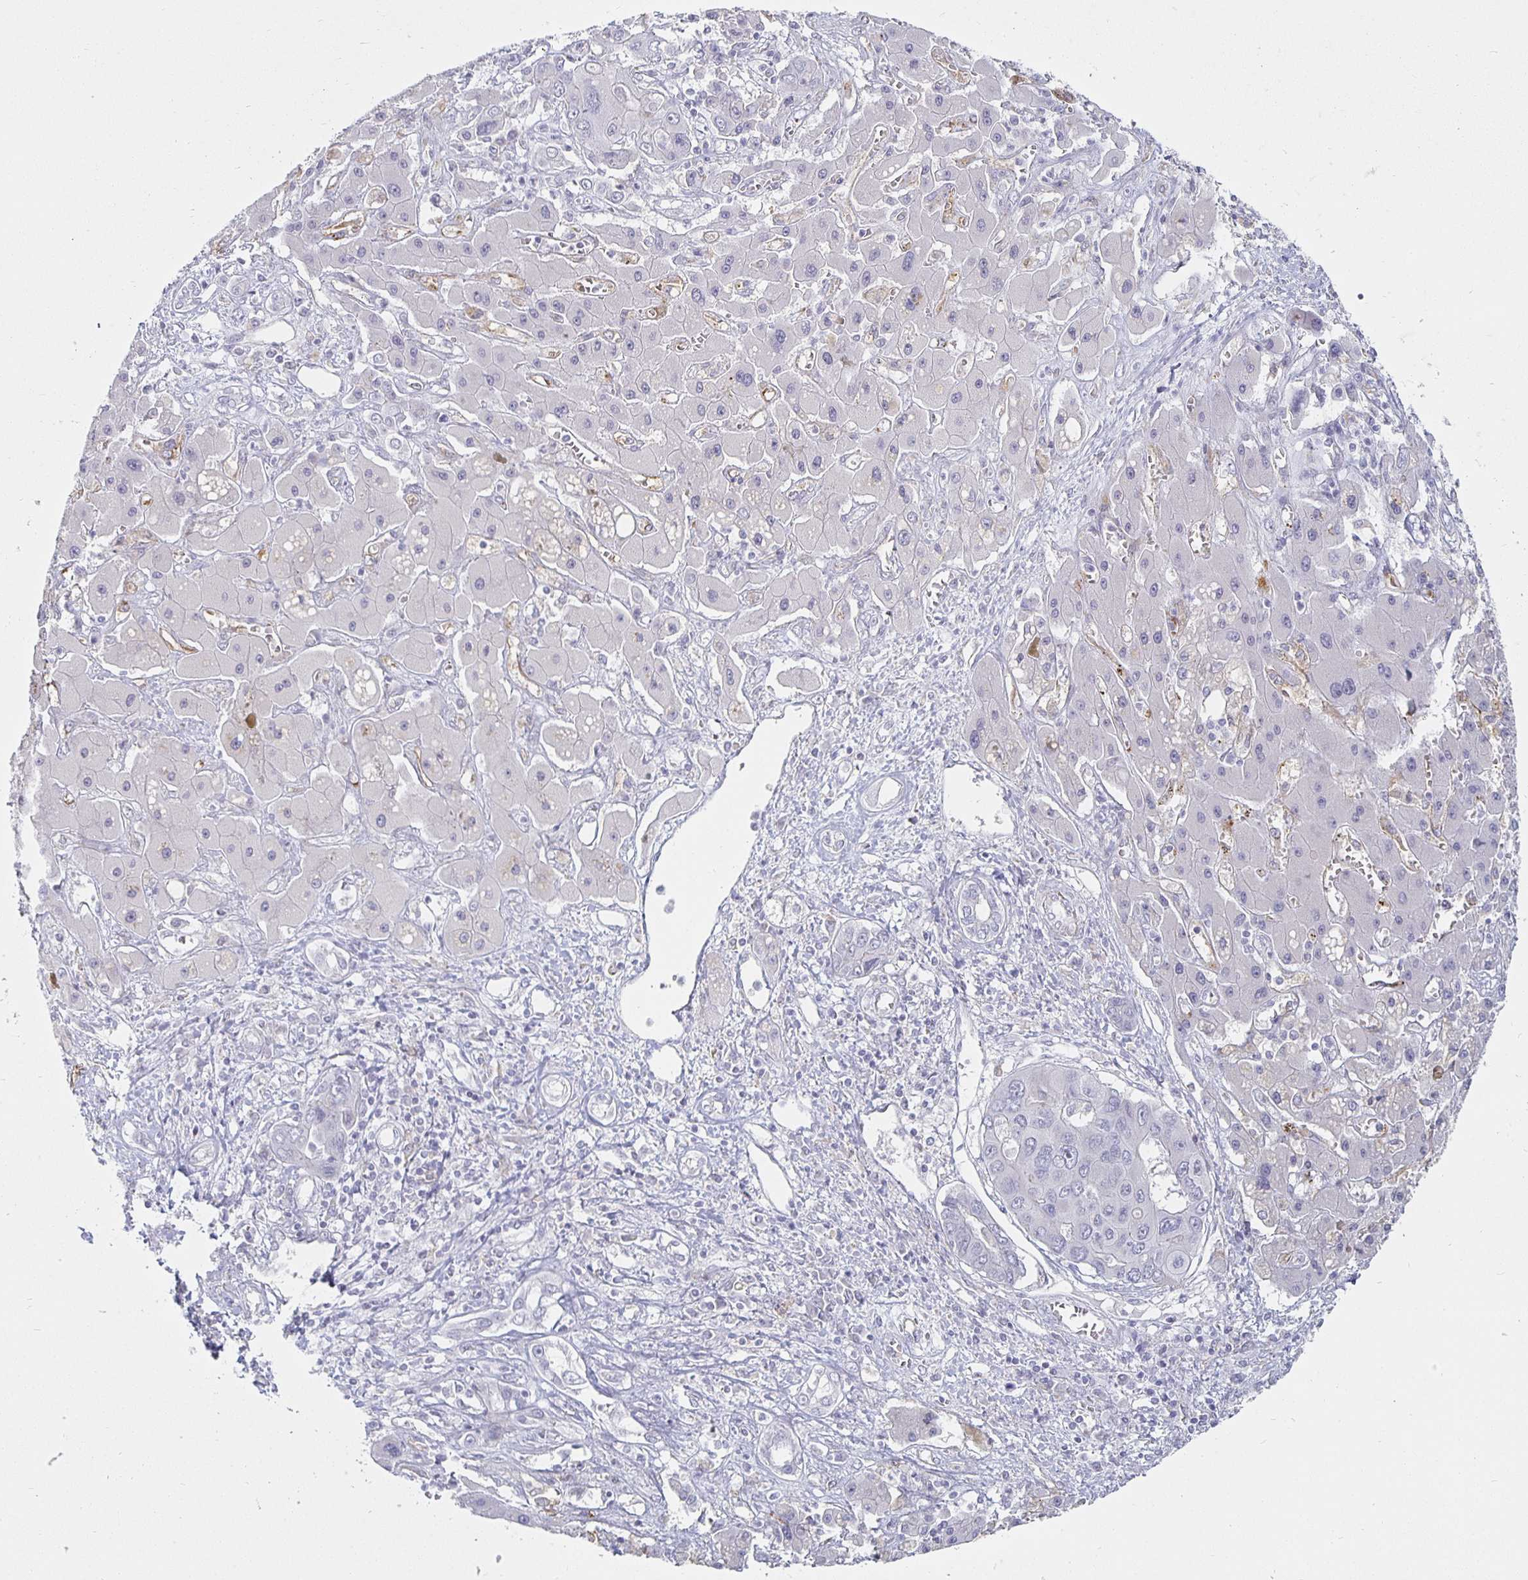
{"staining": {"intensity": "negative", "quantity": "none", "location": "none"}, "tissue": "liver cancer", "cell_type": "Tumor cells", "image_type": "cancer", "snomed": [{"axis": "morphology", "description": "Cholangiocarcinoma"}, {"axis": "topography", "description": "Liver"}], "caption": "Human liver cancer (cholangiocarcinoma) stained for a protein using IHC demonstrates no staining in tumor cells.", "gene": "S100G", "patient": {"sex": "male", "age": 67}}